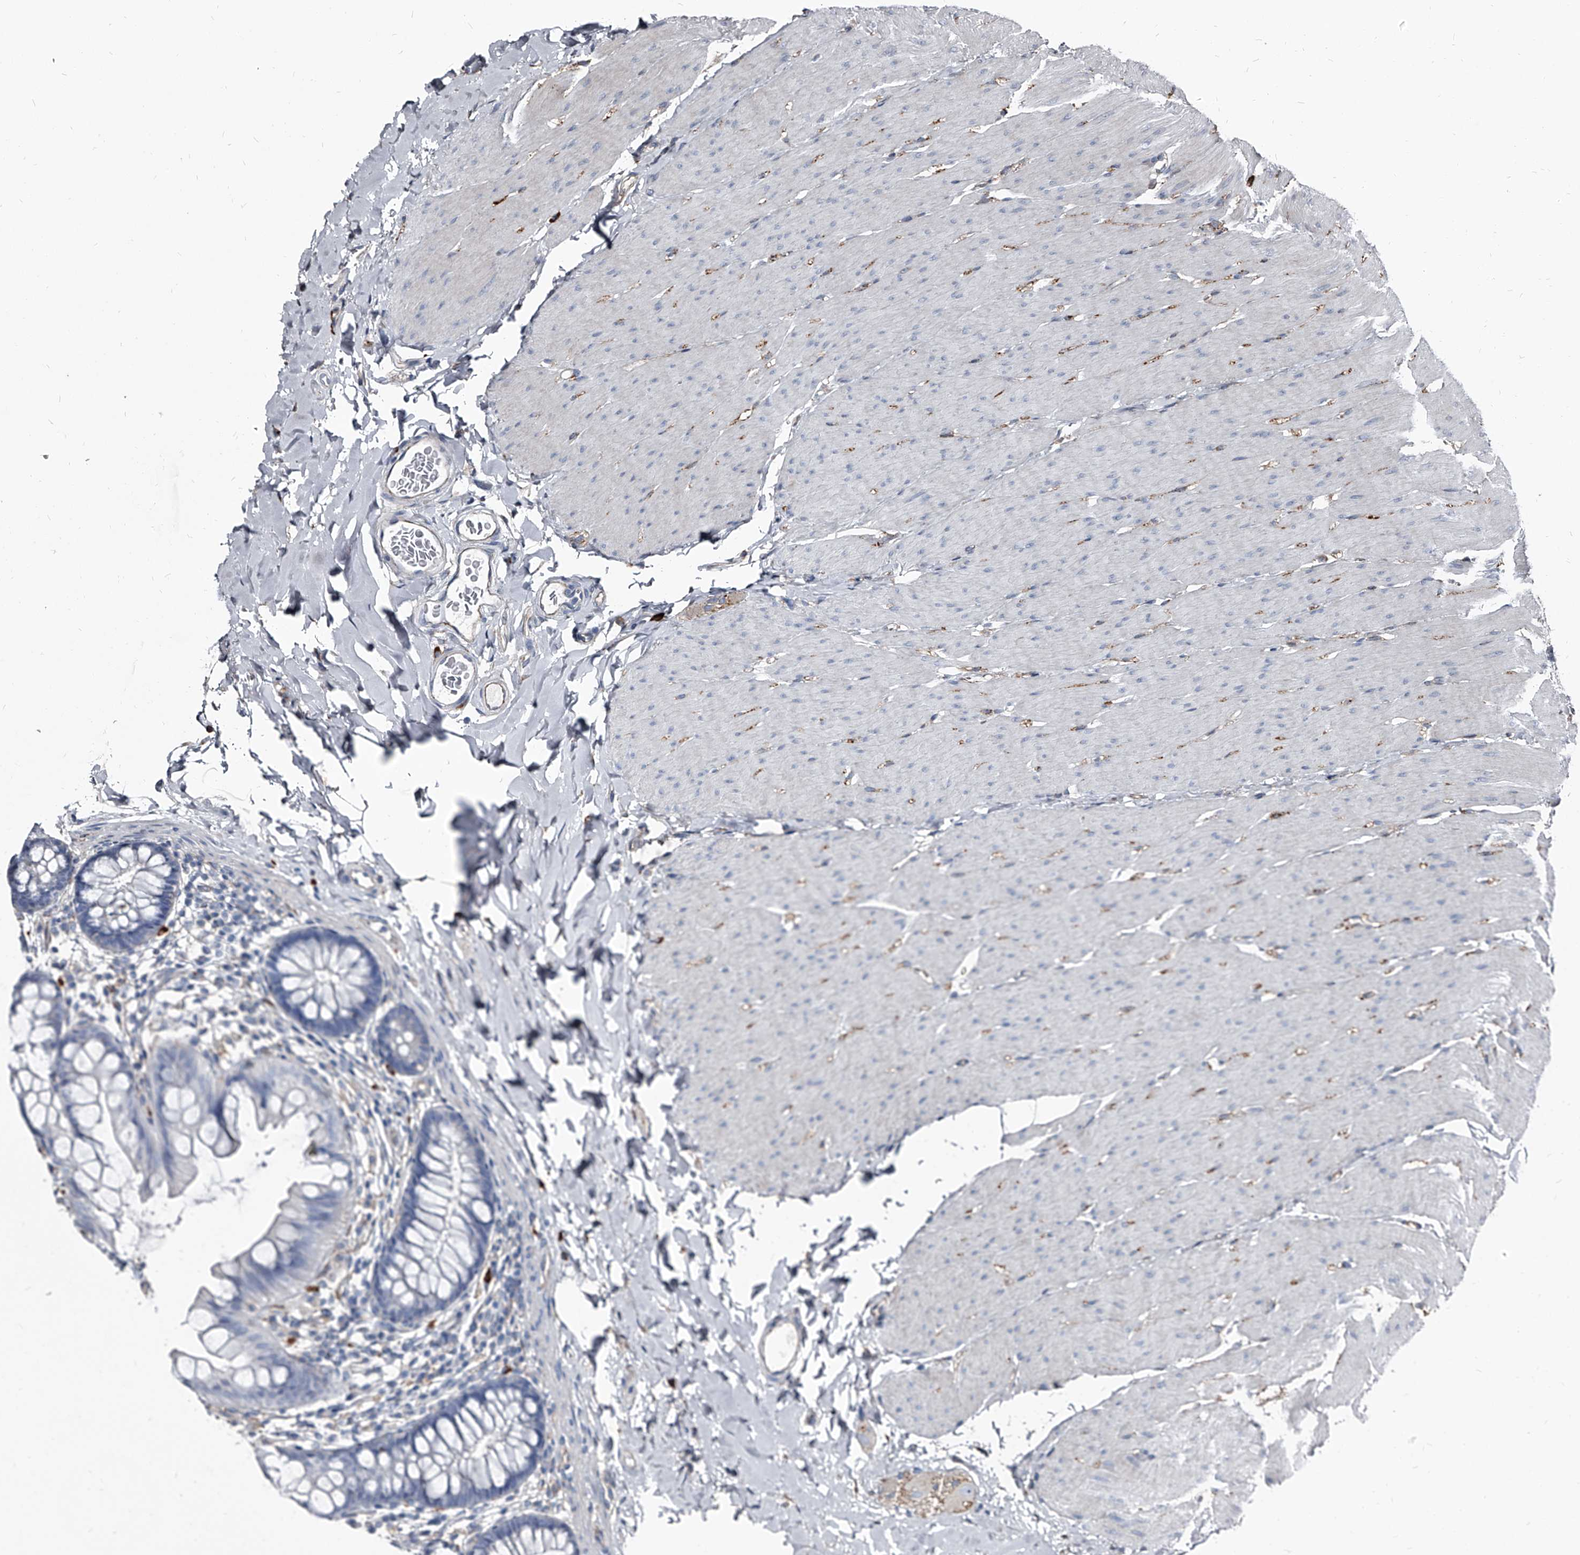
{"staining": {"intensity": "negative", "quantity": "none", "location": "none"}, "tissue": "colon", "cell_type": "Endothelial cells", "image_type": "normal", "snomed": [{"axis": "morphology", "description": "Normal tissue, NOS"}, {"axis": "topography", "description": "Colon"}], "caption": "IHC image of normal colon: colon stained with DAB (3,3'-diaminobenzidine) reveals no significant protein expression in endothelial cells. (Brightfield microscopy of DAB IHC at high magnification).", "gene": "PGLYRP3", "patient": {"sex": "female", "age": 62}}